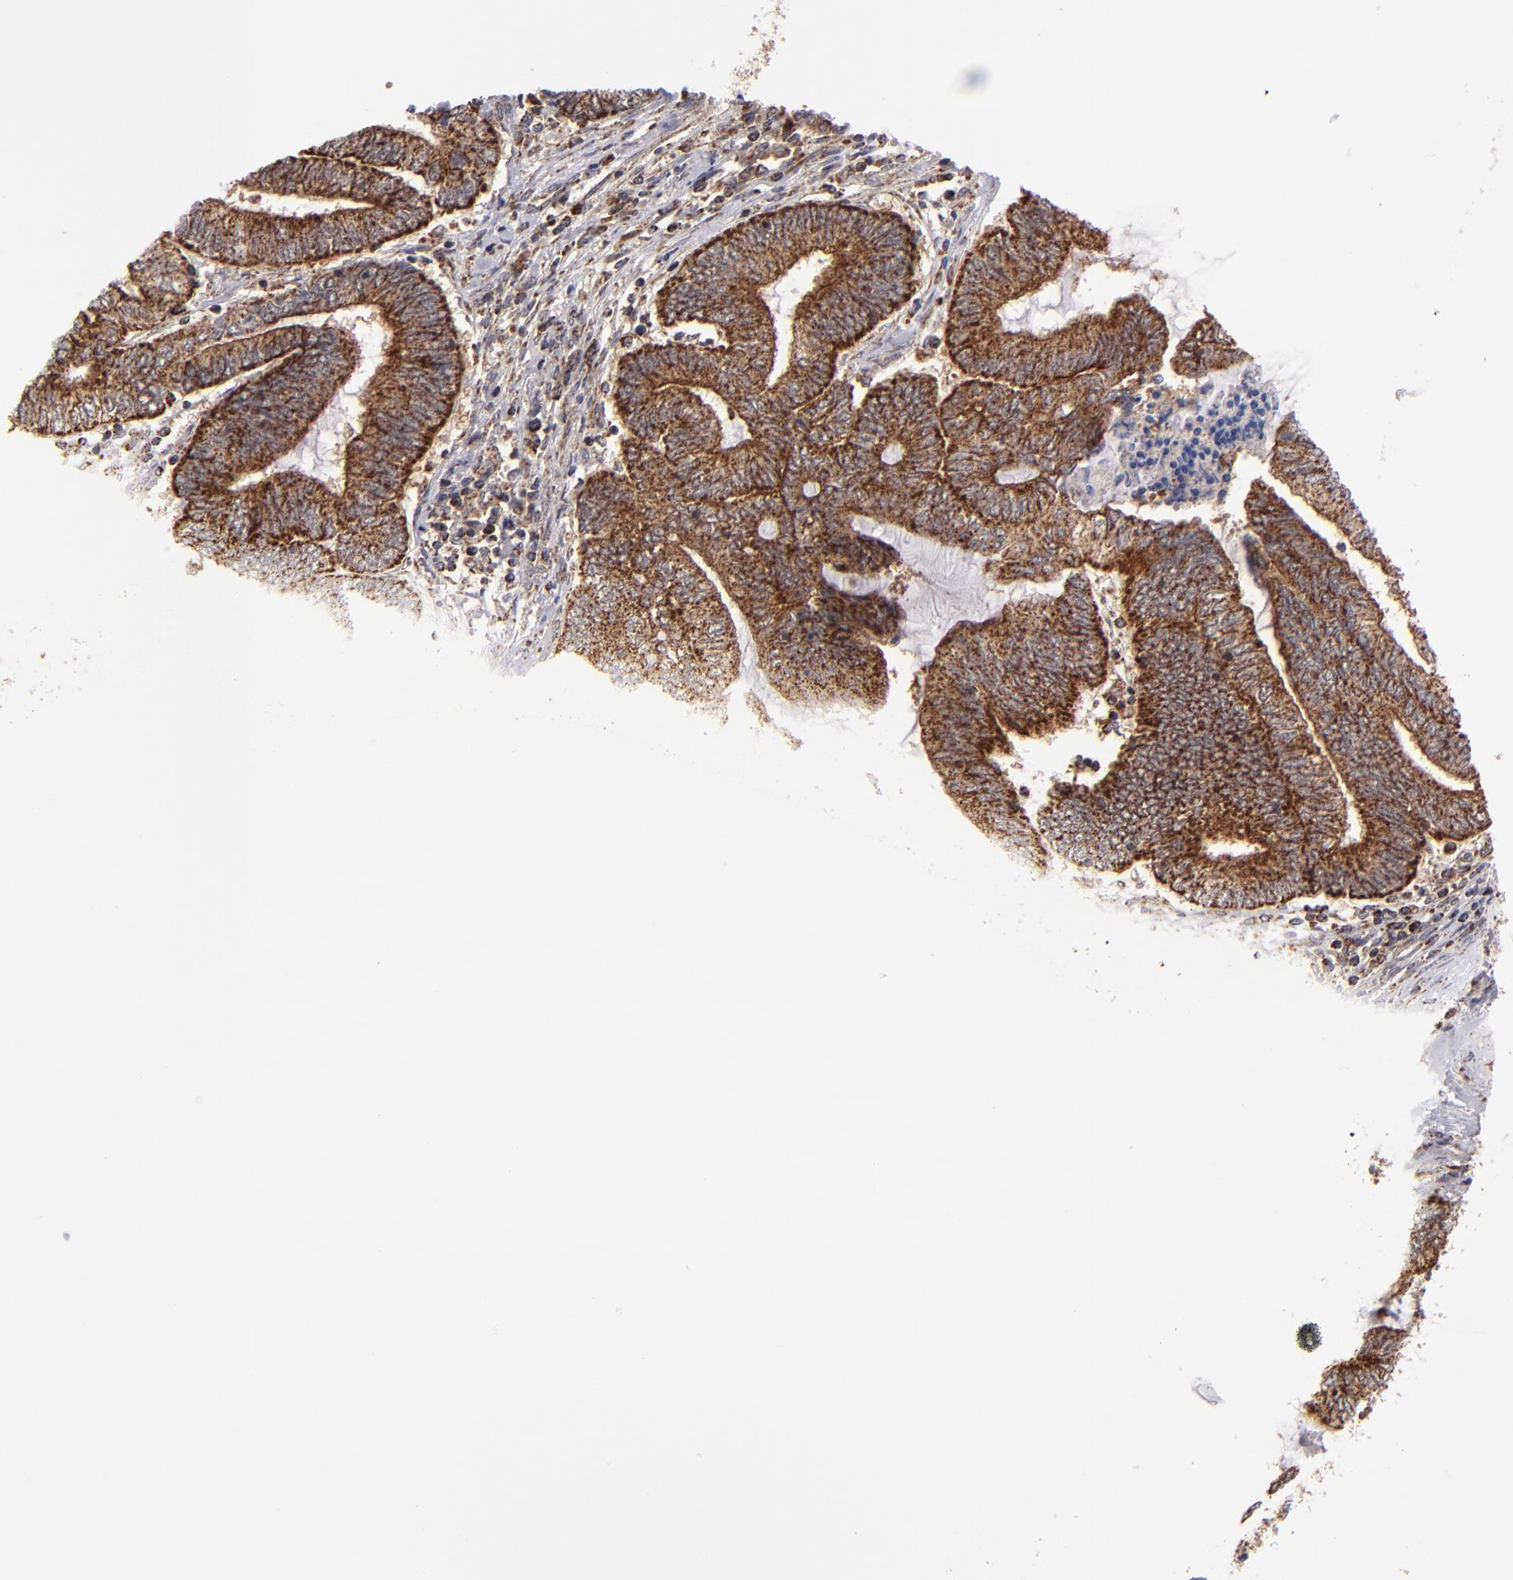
{"staining": {"intensity": "moderate", "quantity": ">75%", "location": "cytoplasmic/membranous"}, "tissue": "endometrial cancer", "cell_type": "Tumor cells", "image_type": "cancer", "snomed": [{"axis": "morphology", "description": "Adenocarcinoma, NOS"}, {"axis": "topography", "description": "Uterus"}, {"axis": "topography", "description": "Endometrium"}], "caption": "Moderate cytoplasmic/membranous protein positivity is present in about >75% of tumor cells in adenocarcinoma (endometrial).", "gene": "SLC15A1", "patient": {"sex": "female", "age": 70}}